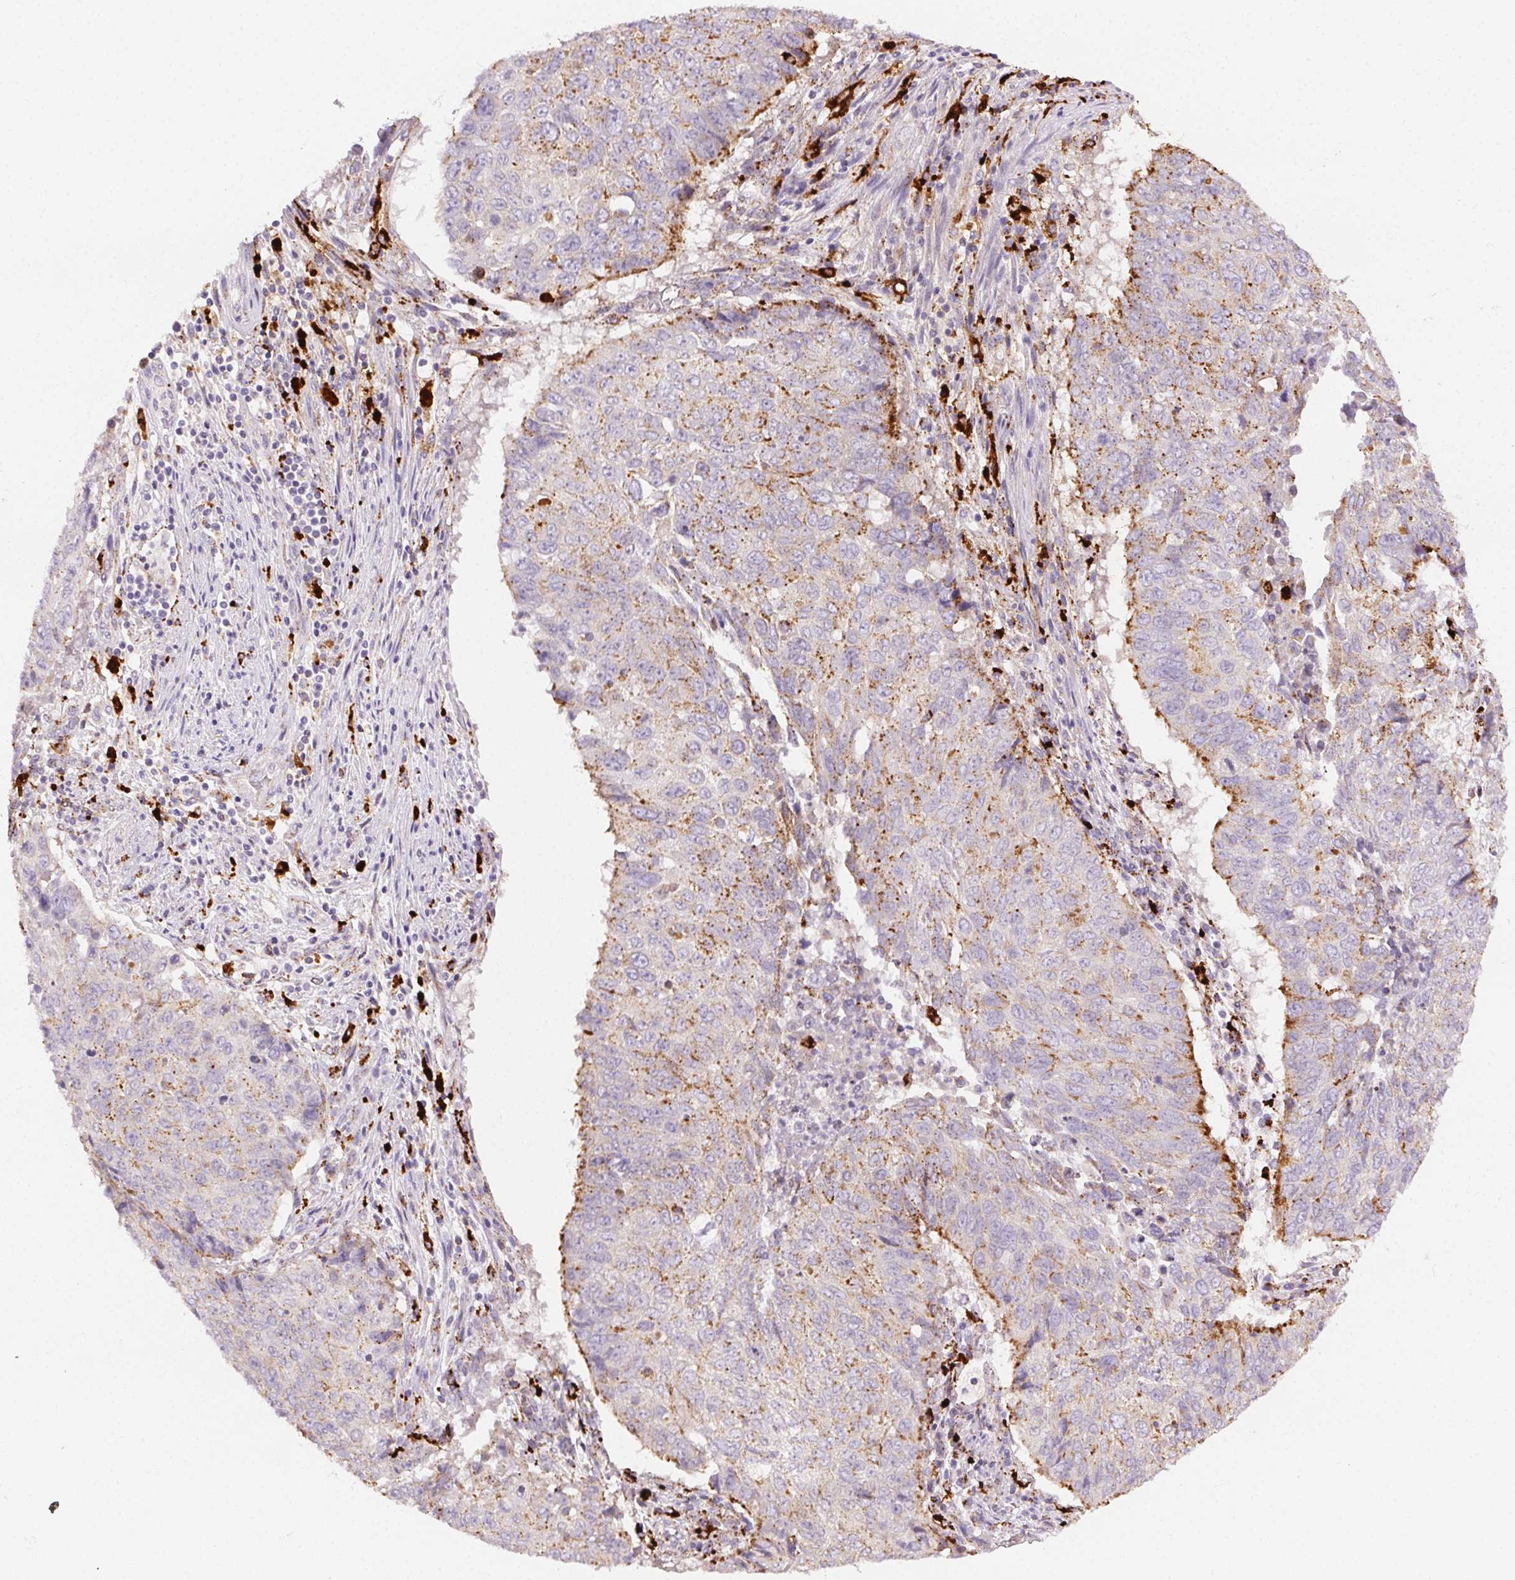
{"staining": {"intensity": "moderate", "quantity": "25%-75%", "location": "cytoplasmic/membranous"}, "tissue": "lung cancer", "cell_type": "Tumor cells", "image_type": "cancer", "snomed": [{"axis": "morphology", "description": "Normal tissue, NOS"}, {"axis": "morphology", "description": "Squamous cell carcinoma, NOS"}, {"axis": "topography", "description": "Bronchus"}, {"axis": "topography", "description": "Lung"}], "caption": "Moderate cytoplasmic/membranous positivity is present in about 25%-75% of tumor cells in squamous cell carcinoma (lung). (DAB IHC, brown staining for protein, blue staining for nuclei).", "gene": "SCPEP1", "patient": {"sex": "male", "age": 64}}